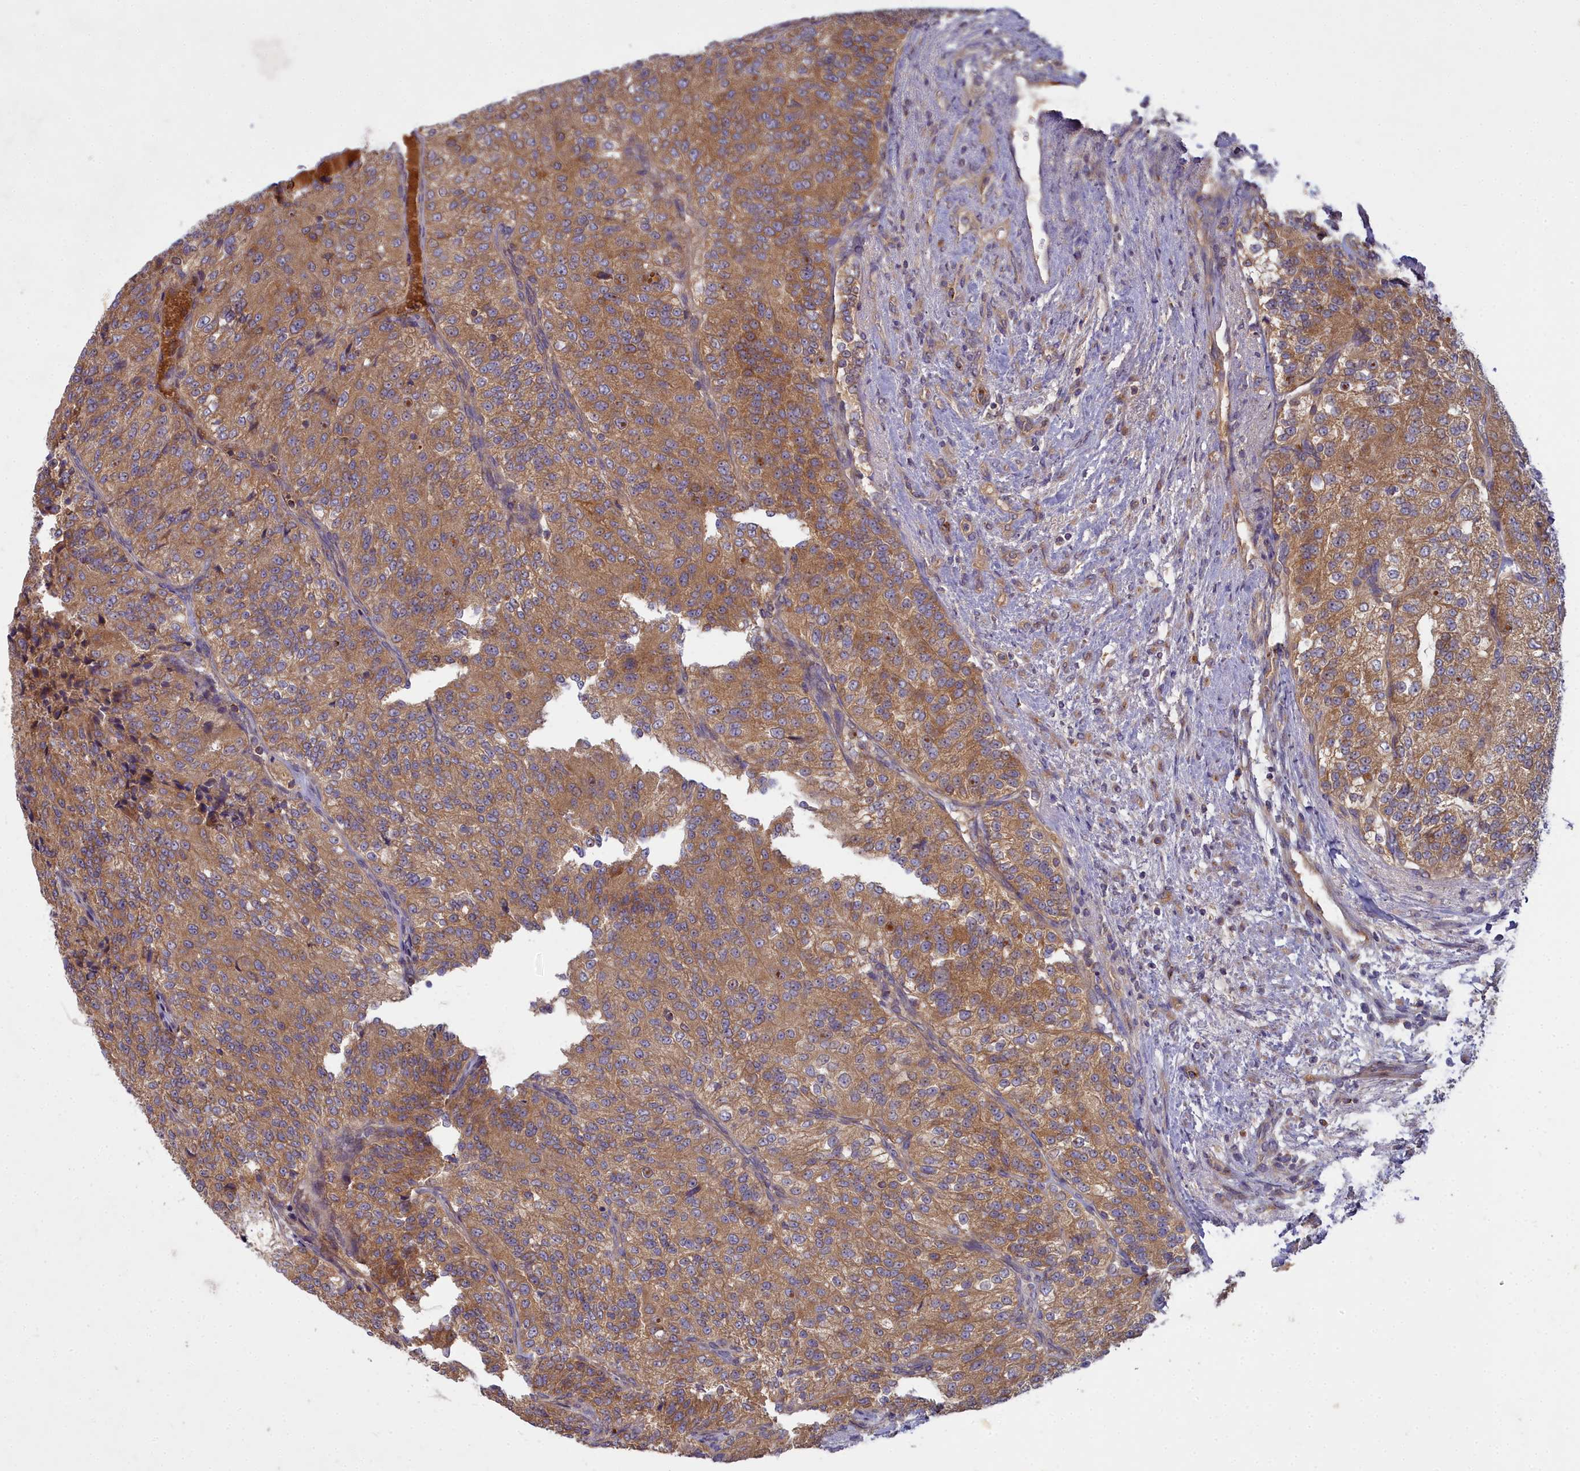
{"staining": {"intensity": "moderate", "quantity": ">75%", "location": "cytoplasmic/membranous"}, "tissue": "renal cancer", "cell_type": "Tumor cells", "image_type": "cancer", "snomed": [{"axis": "morphology", "description": "Adenocarcinoma, NOS"}, {"axis": "topography", "description": "Kidney"}], "caption": "Moderate cytoplasmic/membranous protein staining is appreciated in approximately >75% of tumor cells in renal cancer. The staining is performed using DAB (3,3'-diaminobenzidine) brown chromogen to label protein expression. The nuclei are counter-stained blue using hematoxylin.", "gene": "CCDC167", "patient": {"sex": "female", "age": 63}}